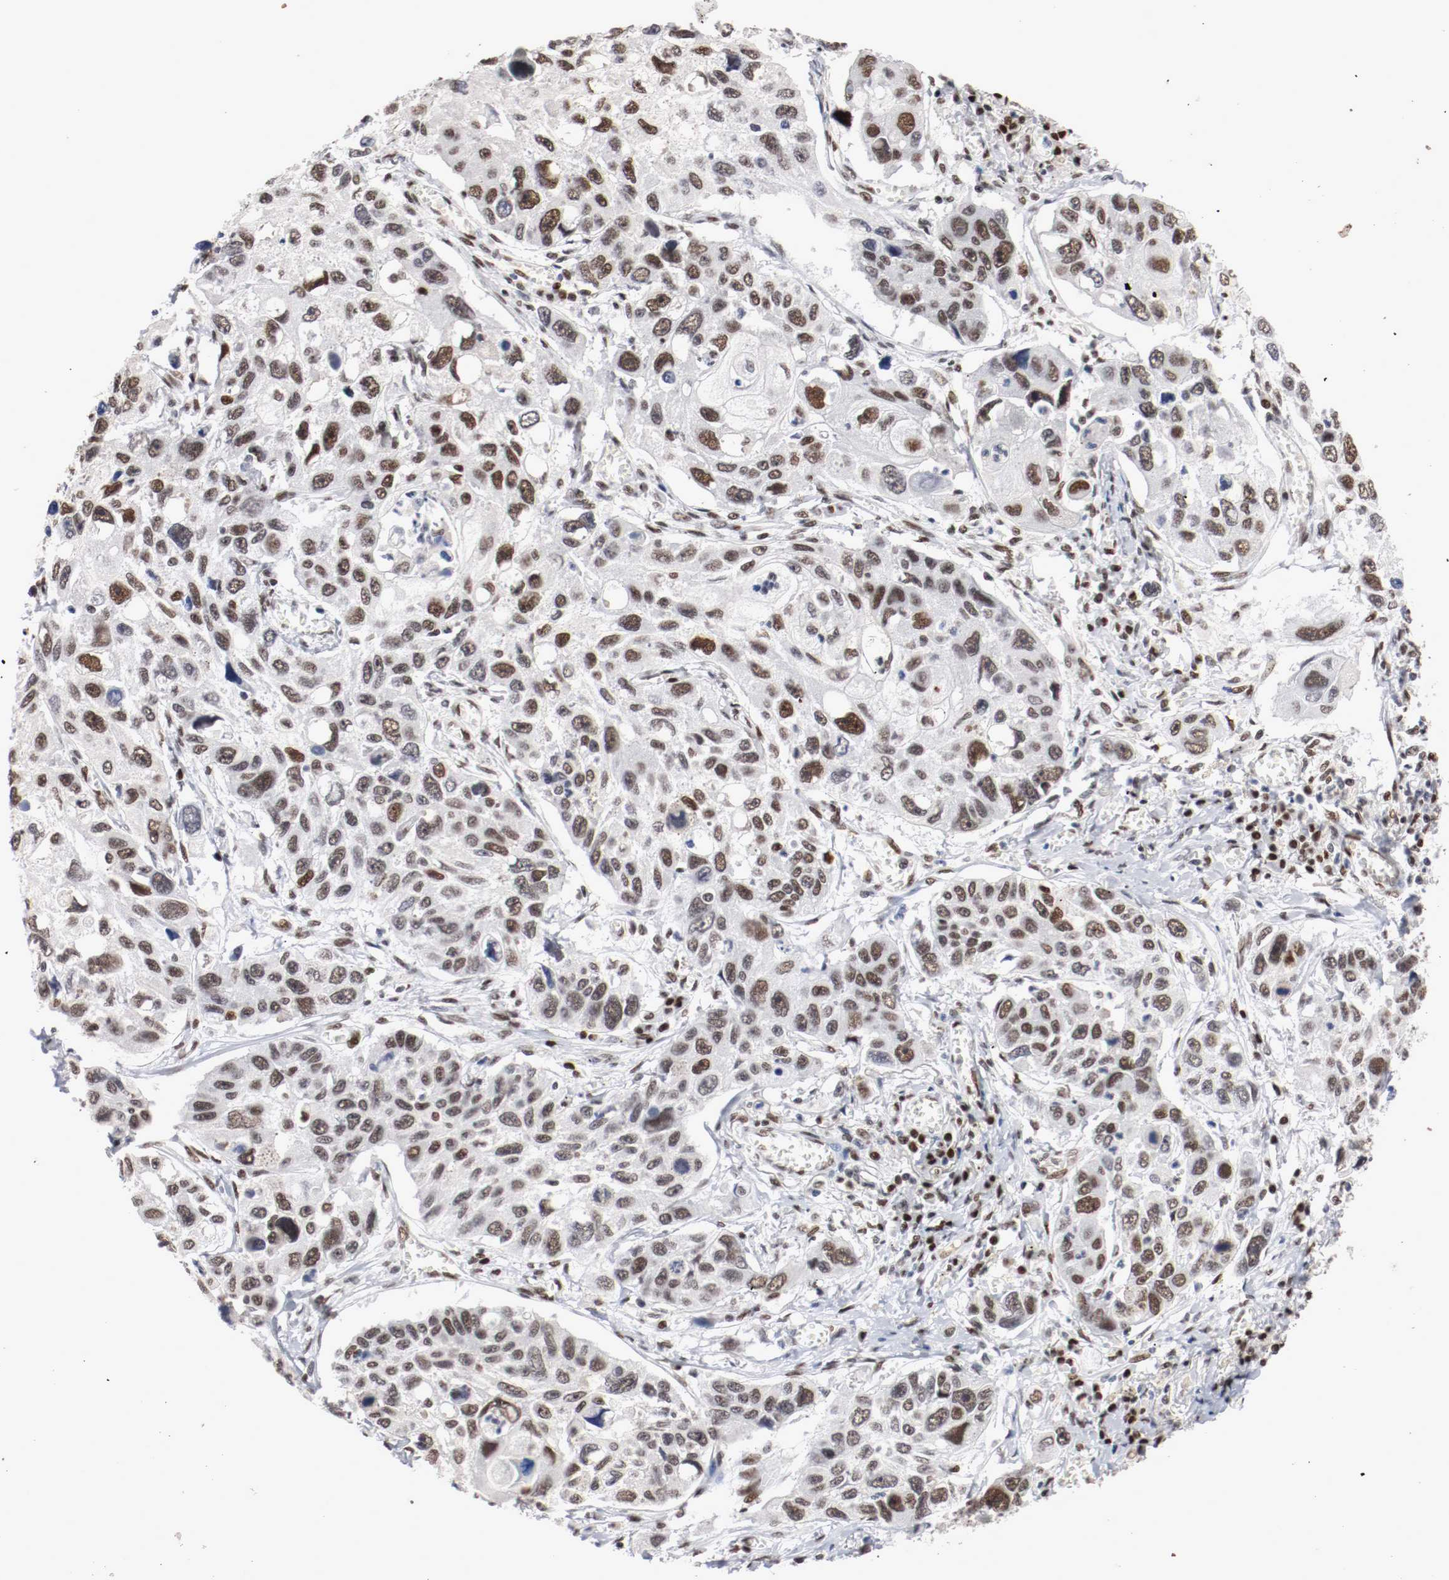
{"staining": {"intensity": "moderate", "quantity": ">75%", "location": "nuclear"}, "tissue": "lung cancer", "cell_type": "Tumor cells", "image_type": "cancer", "snomed": [{"axis": "morphology", "description": "Squamous cell carcinoma, NOS"}, {"axis": "topography", "description": "Lung"}], "caption": "The image exhibits a brown stain indicating the presence of a protein in the nuclear of tumor cells in lung squamous cell carcinoma.", "gene": "MEF2D", "patient": {"sex": "male", "age": 71}}